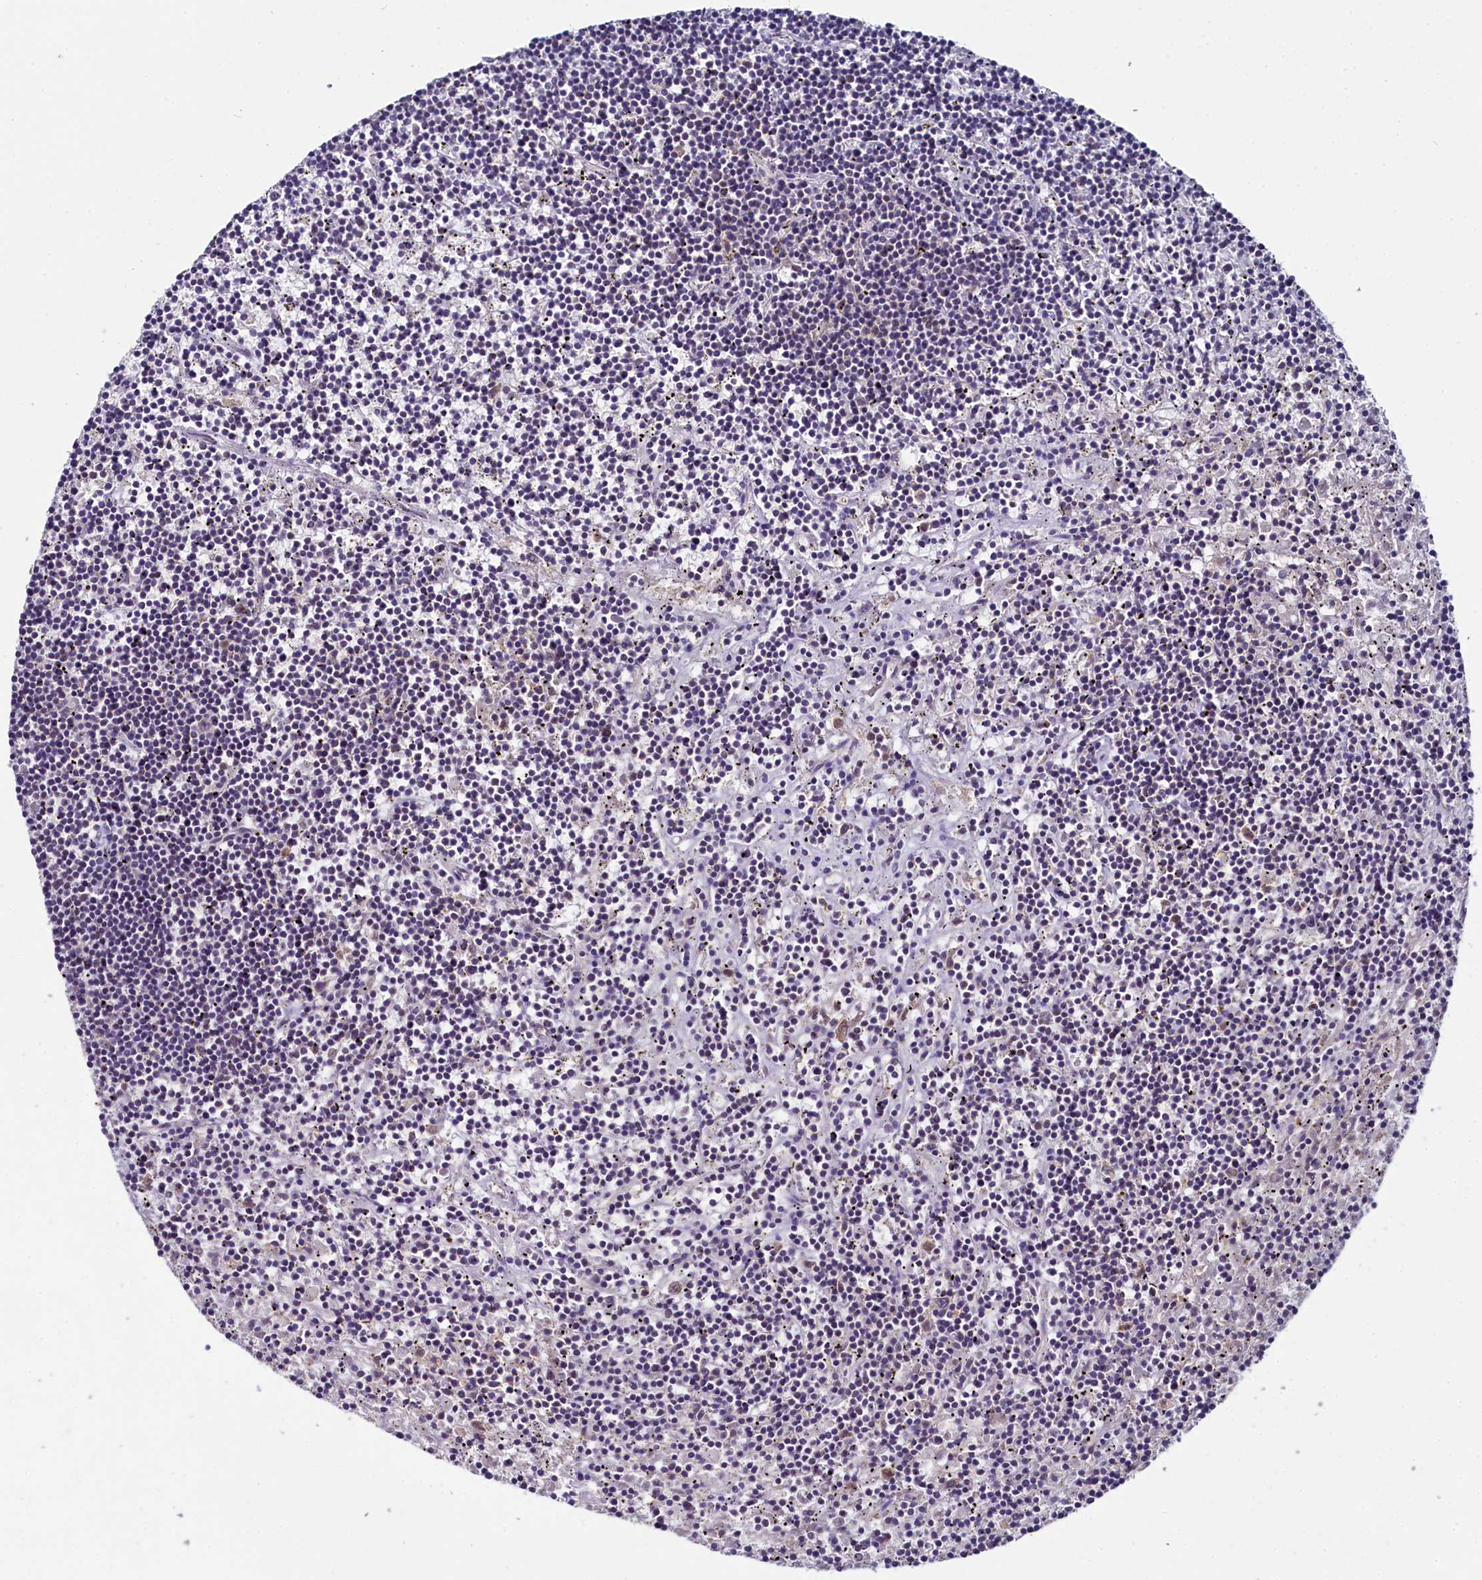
{"staining": {"intensity": "negative", "quantity": "none", "location": "none"}, "tissue": "lymphoma", "cell_type": "Tumor cells", "image_type": "cancer", "snomed": [{"axis": "morphology", "description": "Malignant lymphoma, non-Hodgkin's type, Low grade"}, {"axis": "topography", "description": "Spleen"}], "caption": "Lymphoma was stained to show a protein in brown. There is no significant positivity in tumor cells.", "gene": "MRPL57", "patient": {"sex": "male", "age": 76}}